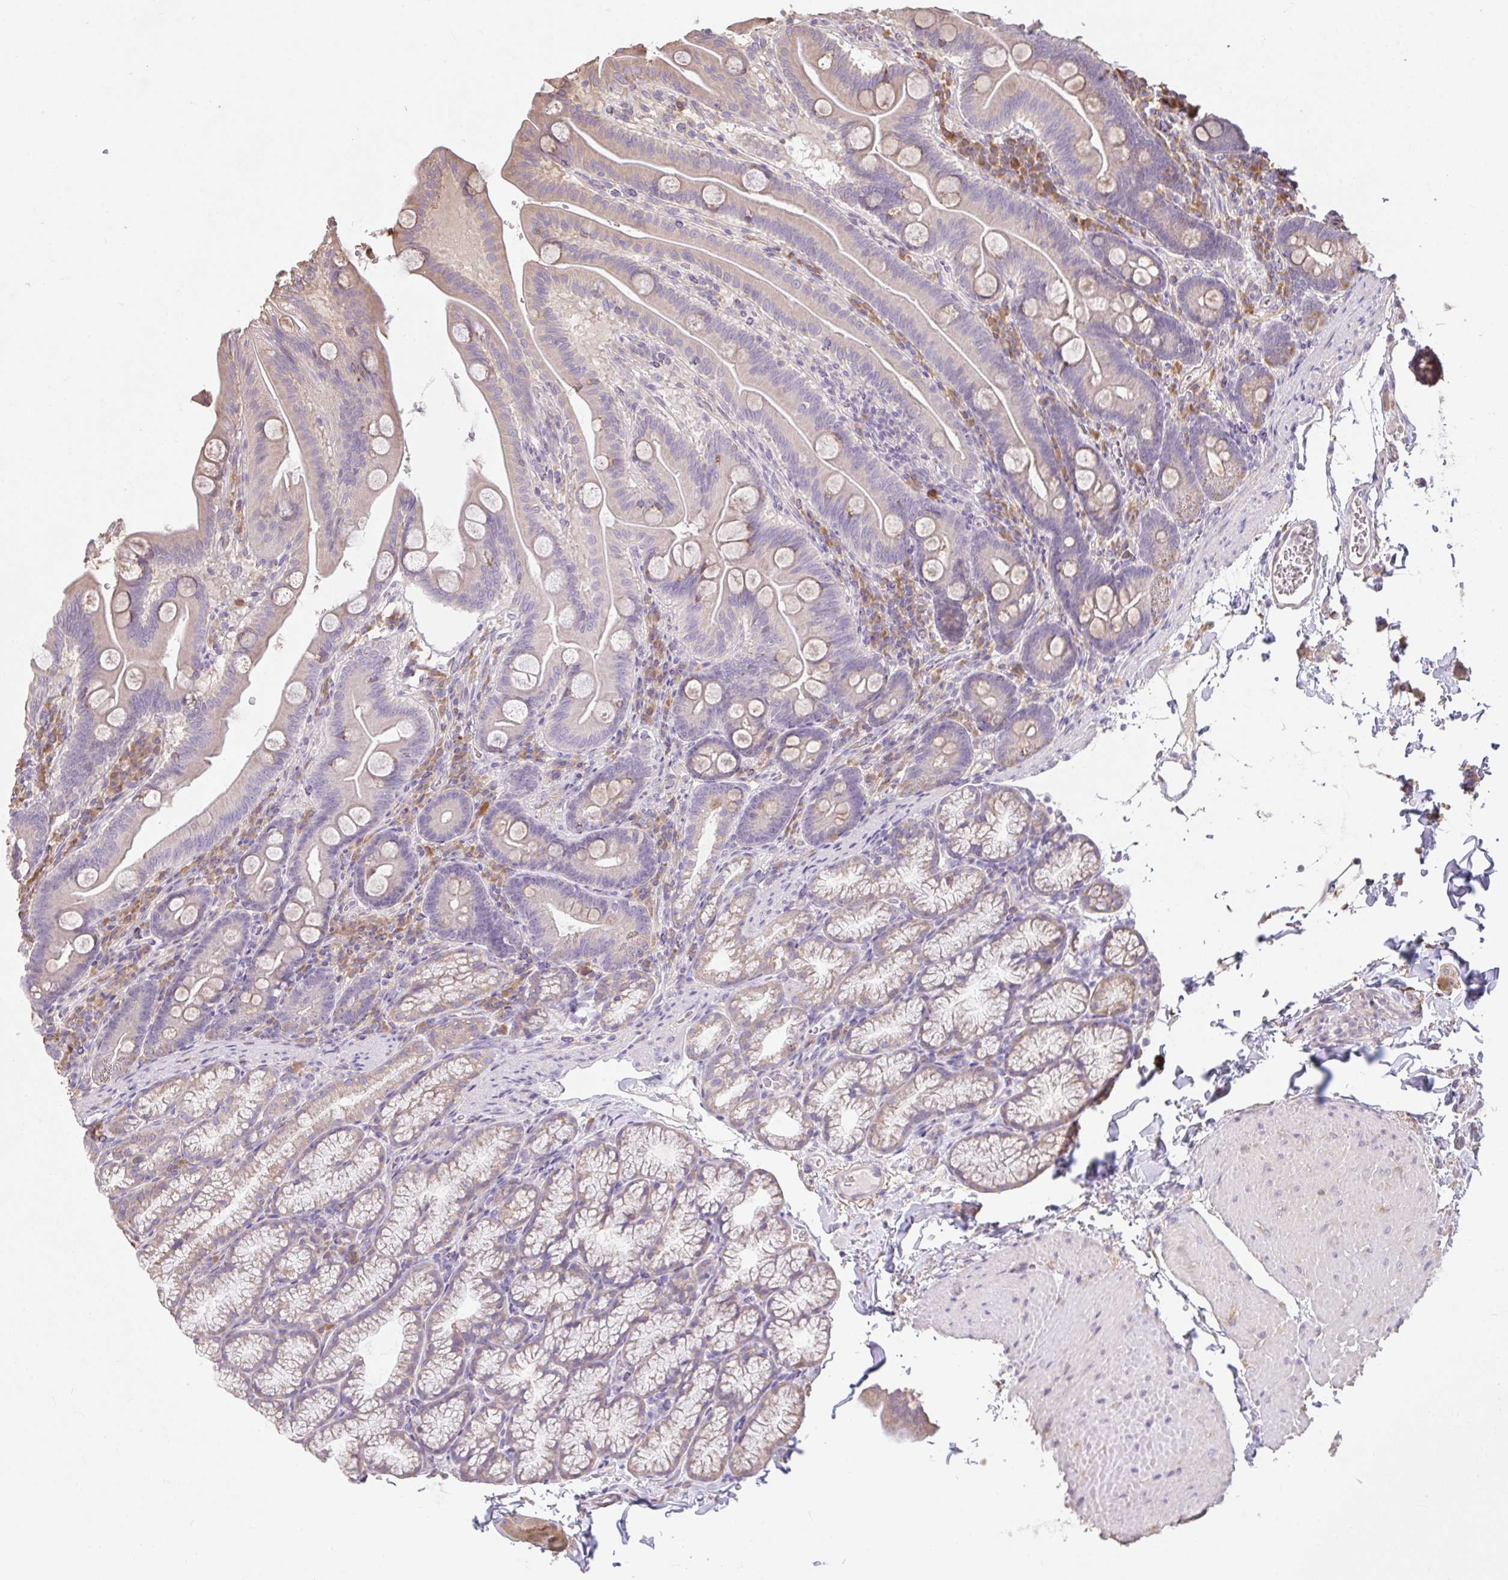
{"staining": {"intensity": "weak", "quantity": "25%-75%", "location": "cytoplasmic/membranous"}, "tissue": "duodenum", "cell_type": "Glandular cells", "image_type": "normal", "snomed": [{"axis": "morphology", "description": "Normal tissue, NOS"}, {"axis": "topography", "description": "Duodenum"}], "caption": "This is an image of IHC staining of unremarkable duodenum, which shows weak positivity in the cytoplasmic/membranous of glandular cells.", "gene": "BRINP3", "patient": {"sex": "male", "age": 59}}